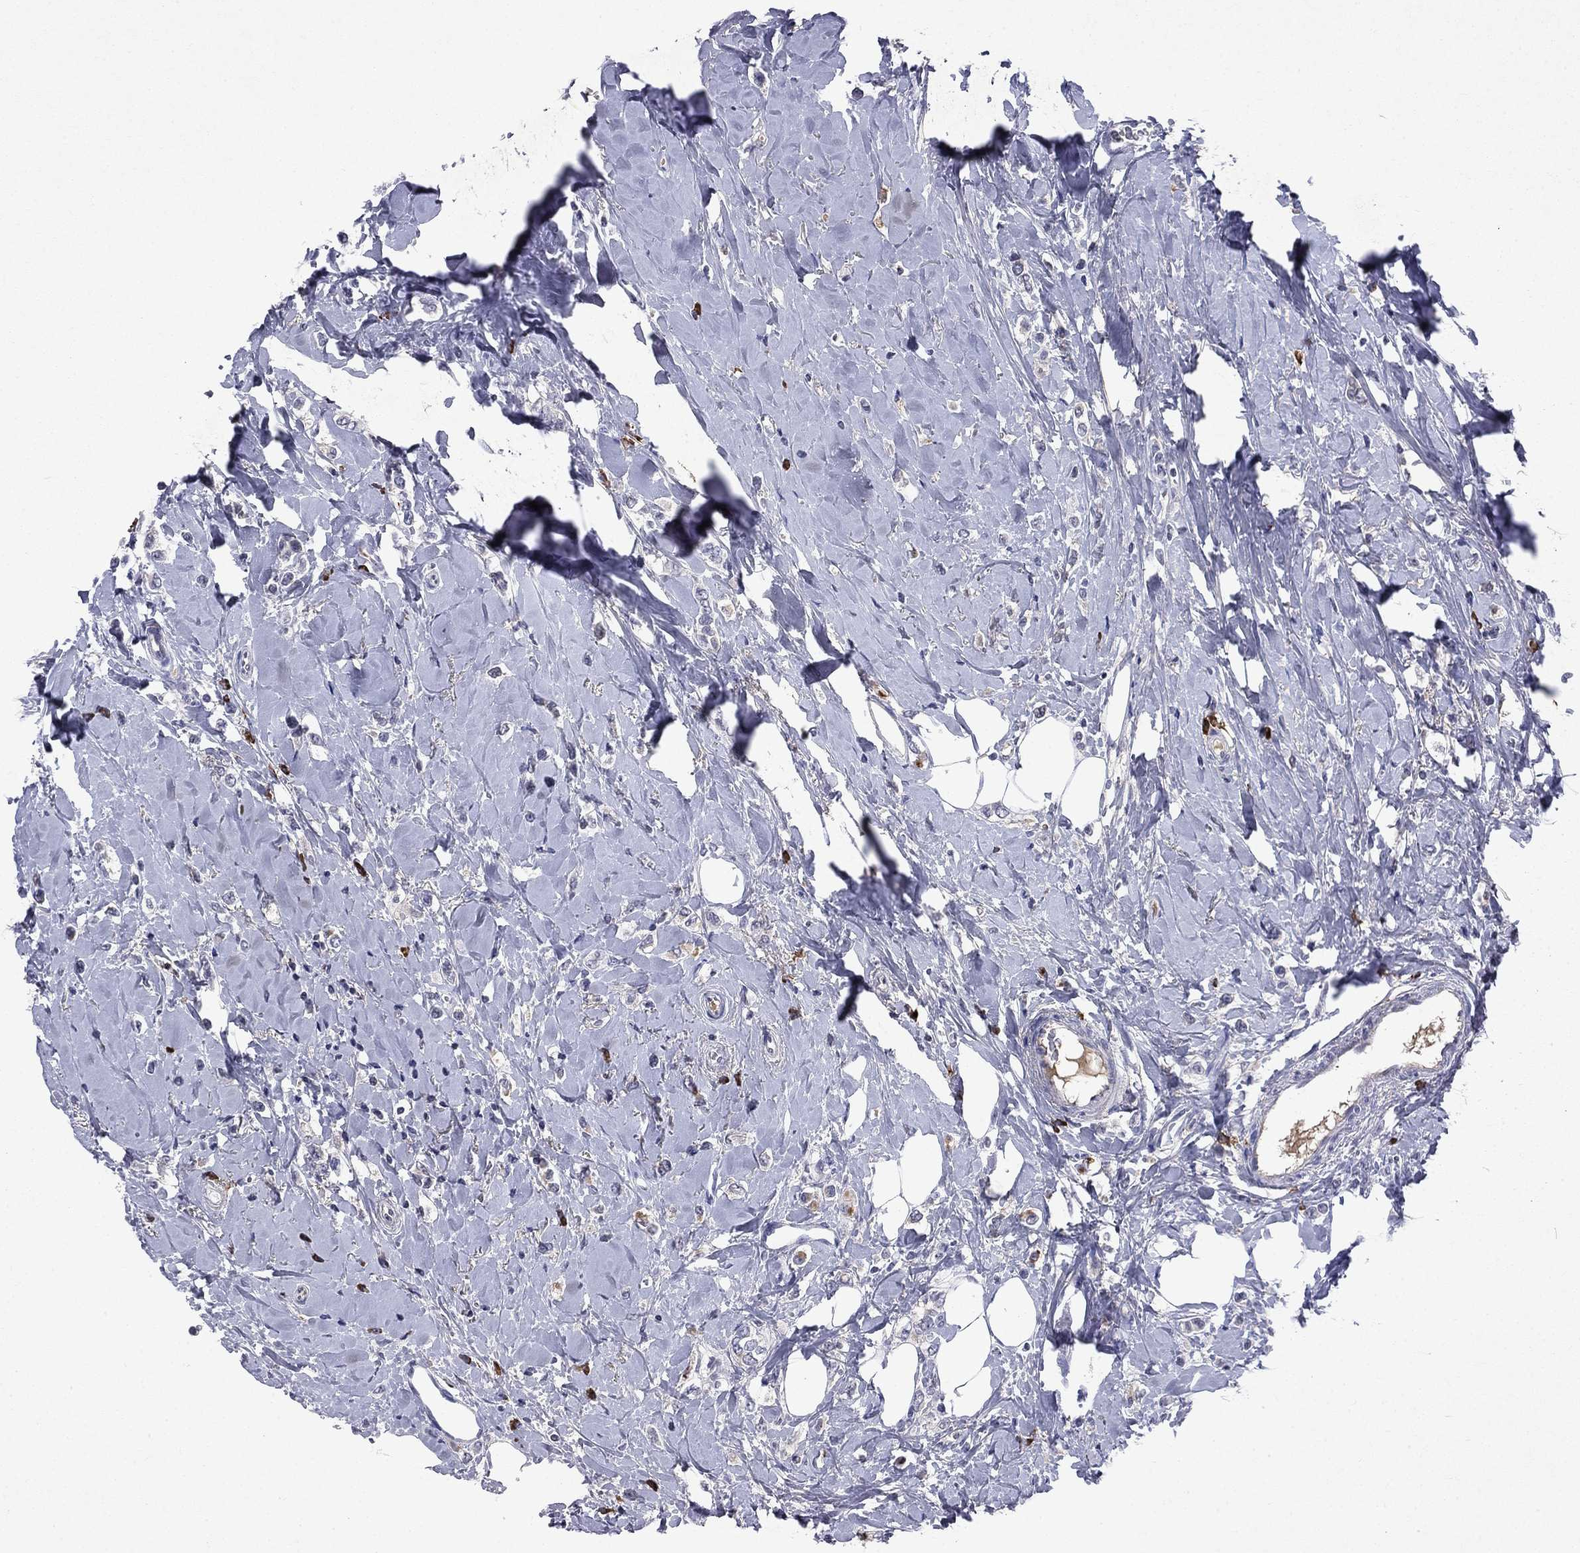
{"staining": {"intensity": "negative", "quantity": "none", "location": "none"}, "tissue": "breast cancer", "cell_type": "Tumor cells", "image_type": "cancer", "snomed": [{"axis": "morphology", "description": "Lobular carcinoma"}, {"axis": "topography", "description": "Breast"}], "caption": "Tumor cells show no significant protein staining in lobular carcinoma (breast).", "gene": "ECM1", "patient": {"sex": "female", "age": 66}}